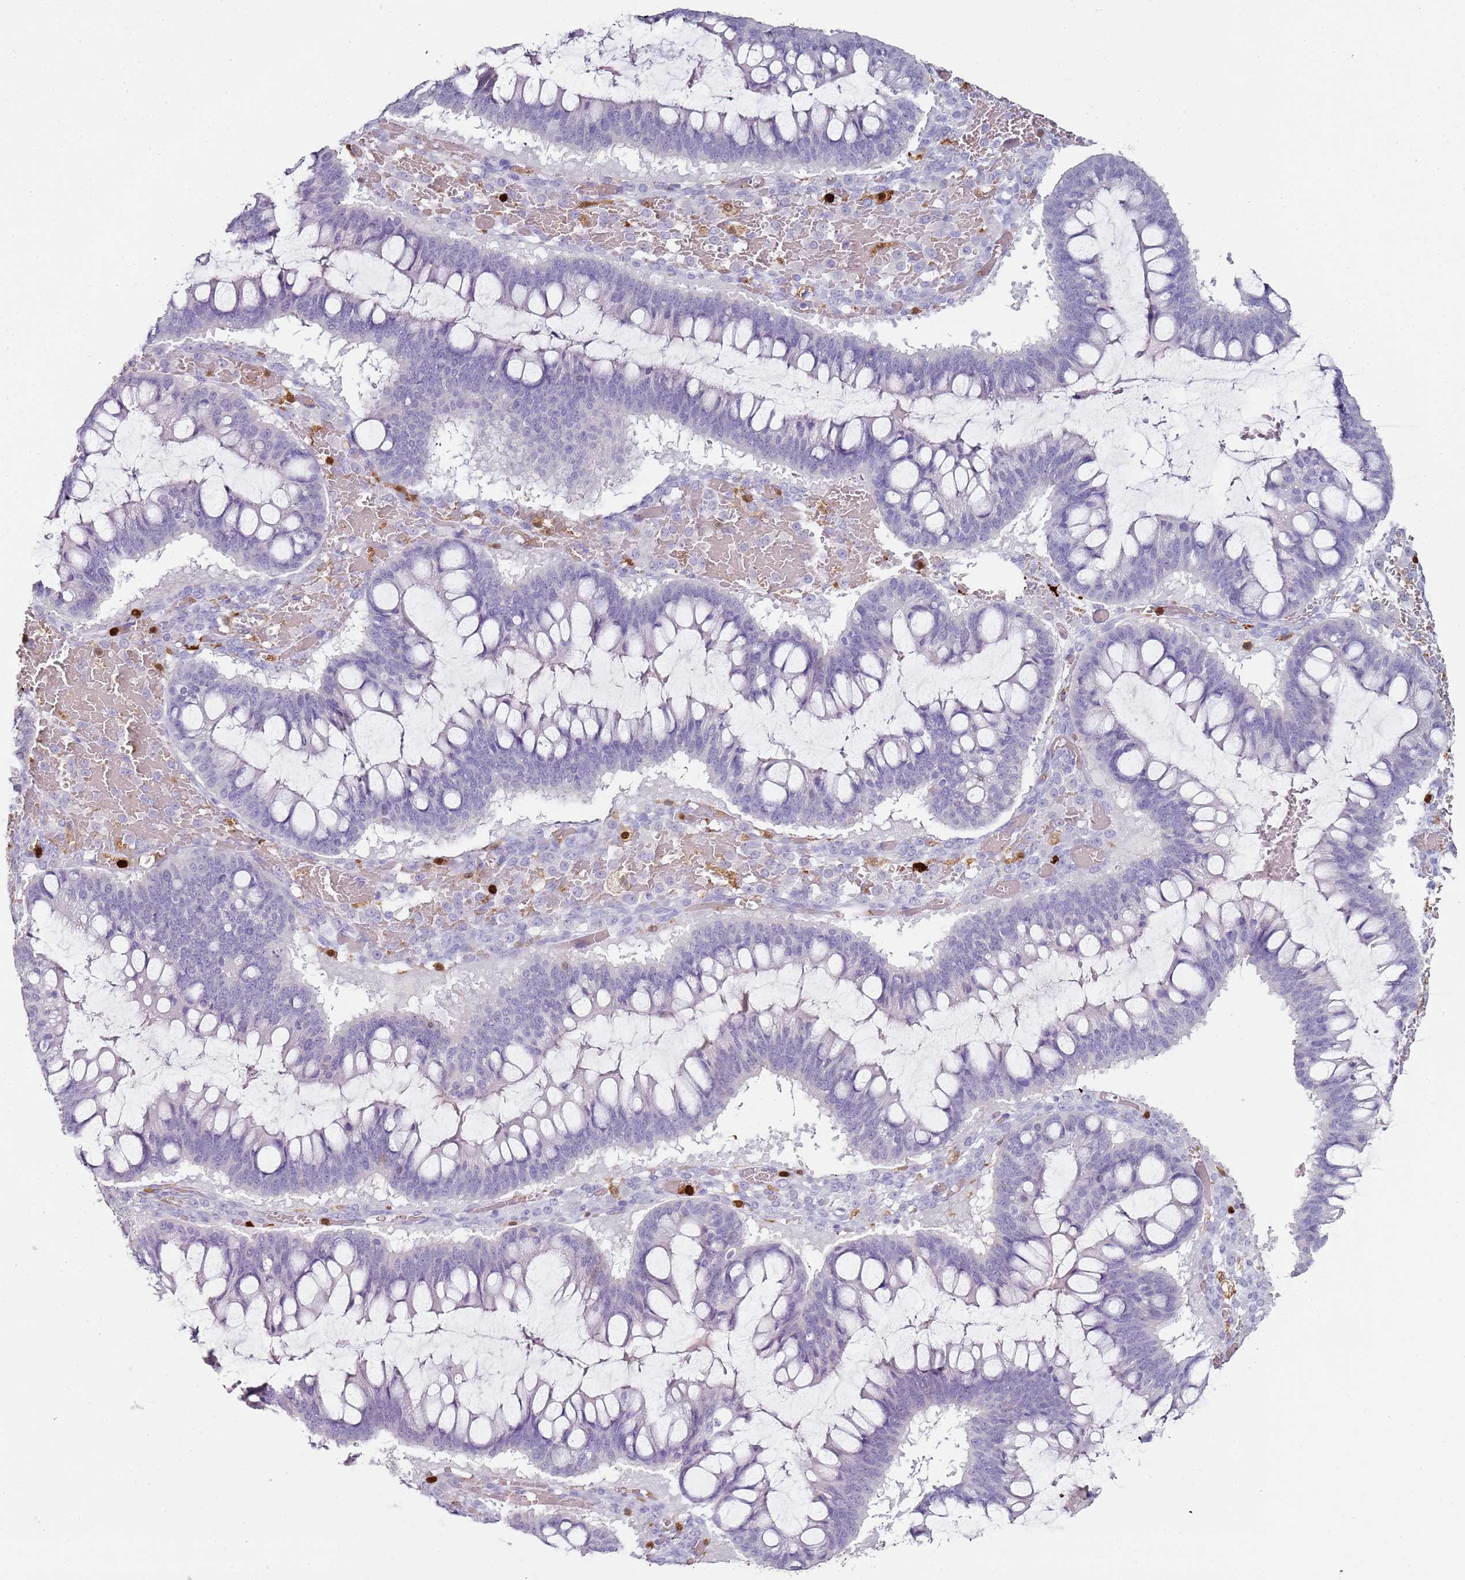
{"staining": {"intensity": "negative", "quantity": "none", "location": "none"}, "tissue": "ovarian cancer", "cell_type": "Tumor cells", "image_type": "cancer", "snomed": [{"axis": "morphology", "description": "Cystadenocarcinoma, mucinous, NOS"}, {"axis": "topography", "description": "Ovary"}], "caption": "IHC of ovarian cancer (mucinous cystadenocarcinoma) reveals no staining in tumor cells.", "gene": "S100A4", "patient": {"sex": "female", "age": 73}}